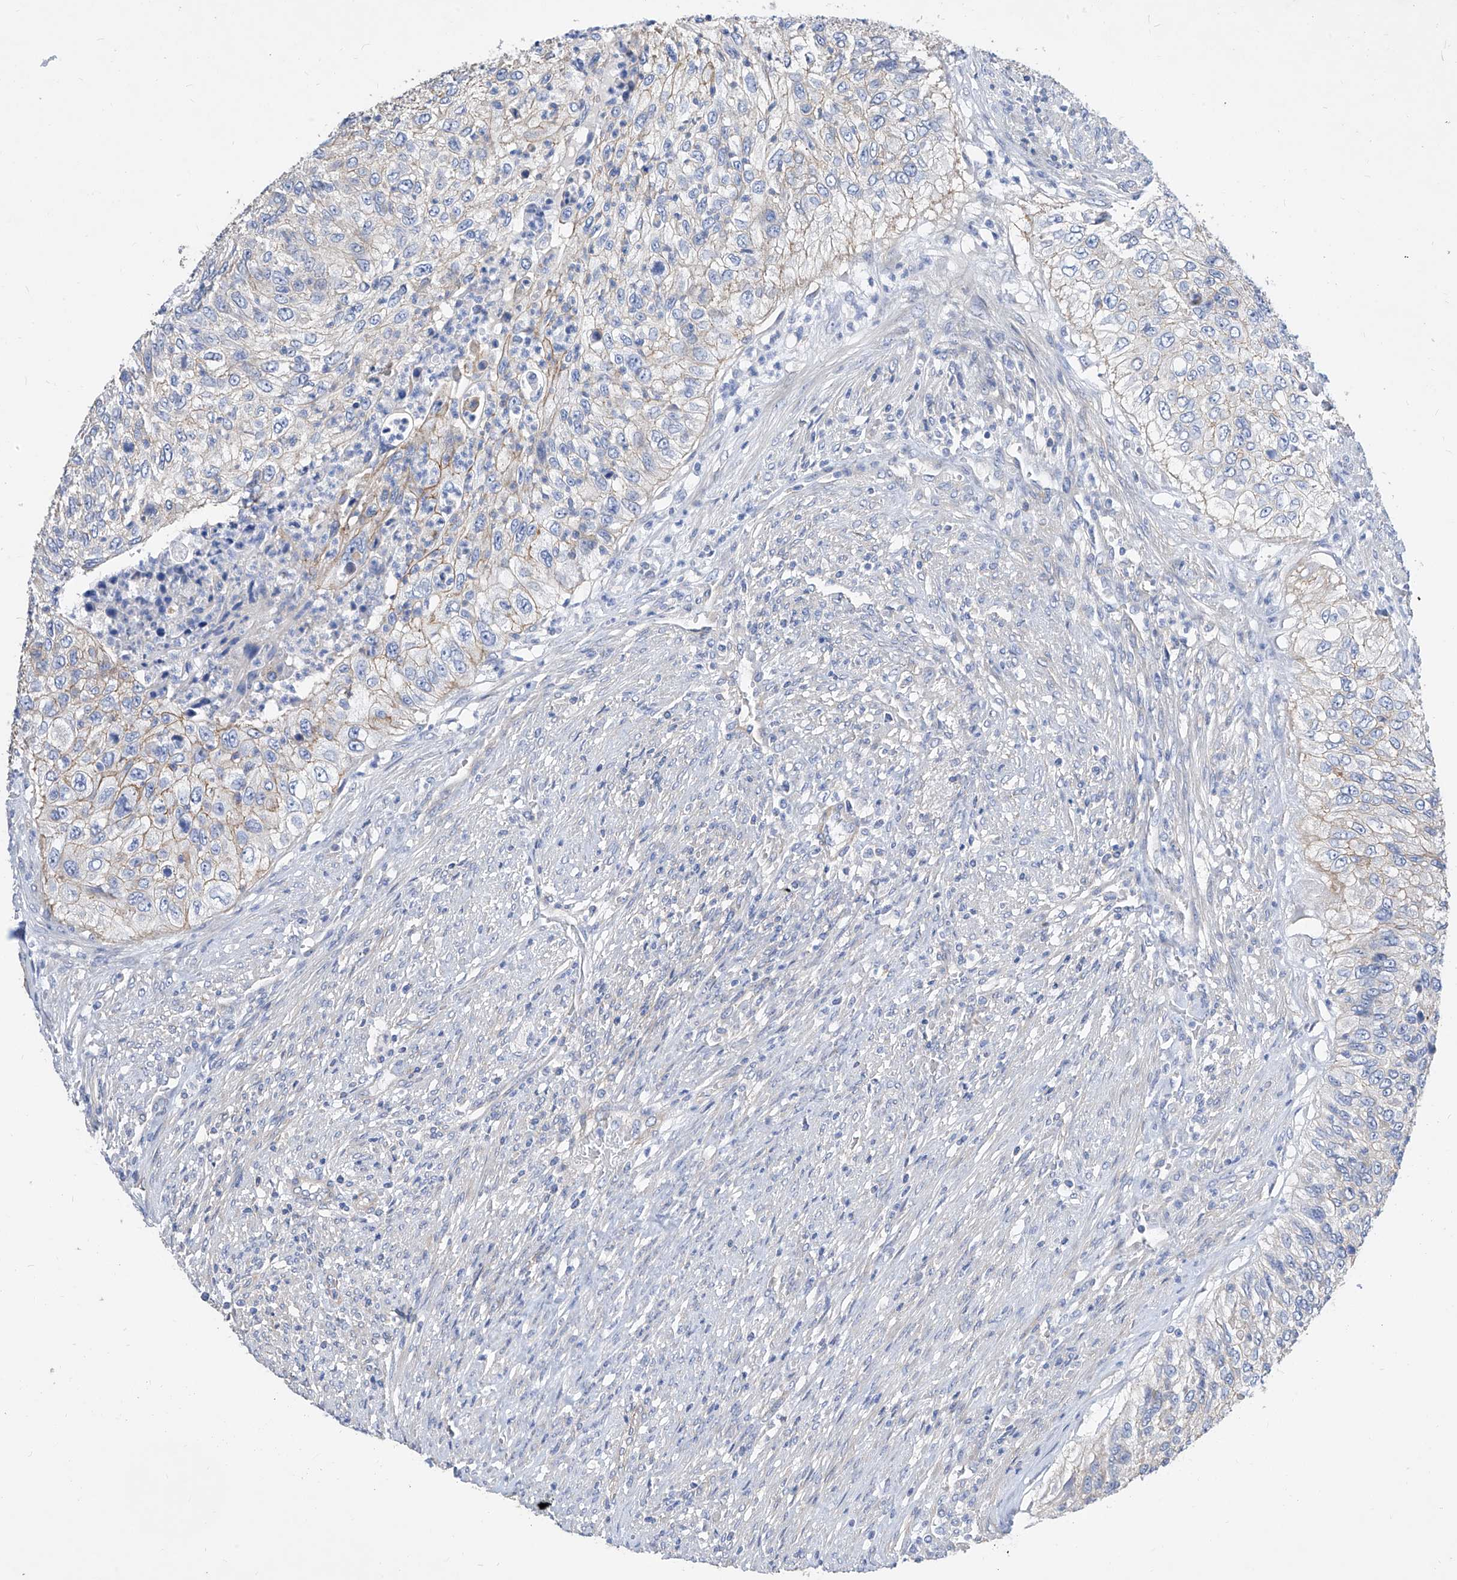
{"staining": {"intensity": "weak", "quantity": "<25%", "location": "cytoplasmic/membranous"}, "tissue": "urothelial cancer", "cell_type": "Tumor cells", "image_type": "cancer", "snomed": [{"axis": "morphology", "description": "Urothelial carcinoma, High grade"}, {"axis": "topography", "description": "Urinary bladder"}], "caption": "Immunohistochemistry (IHC) histopathology image of neoplastic tissue: urothelial carcinoma (high-grade) stained with DAB displays no significant protein staining in tumor cells.", "gene": "SCGB2A1", "patient": {"sex": "female", "age": 60}}